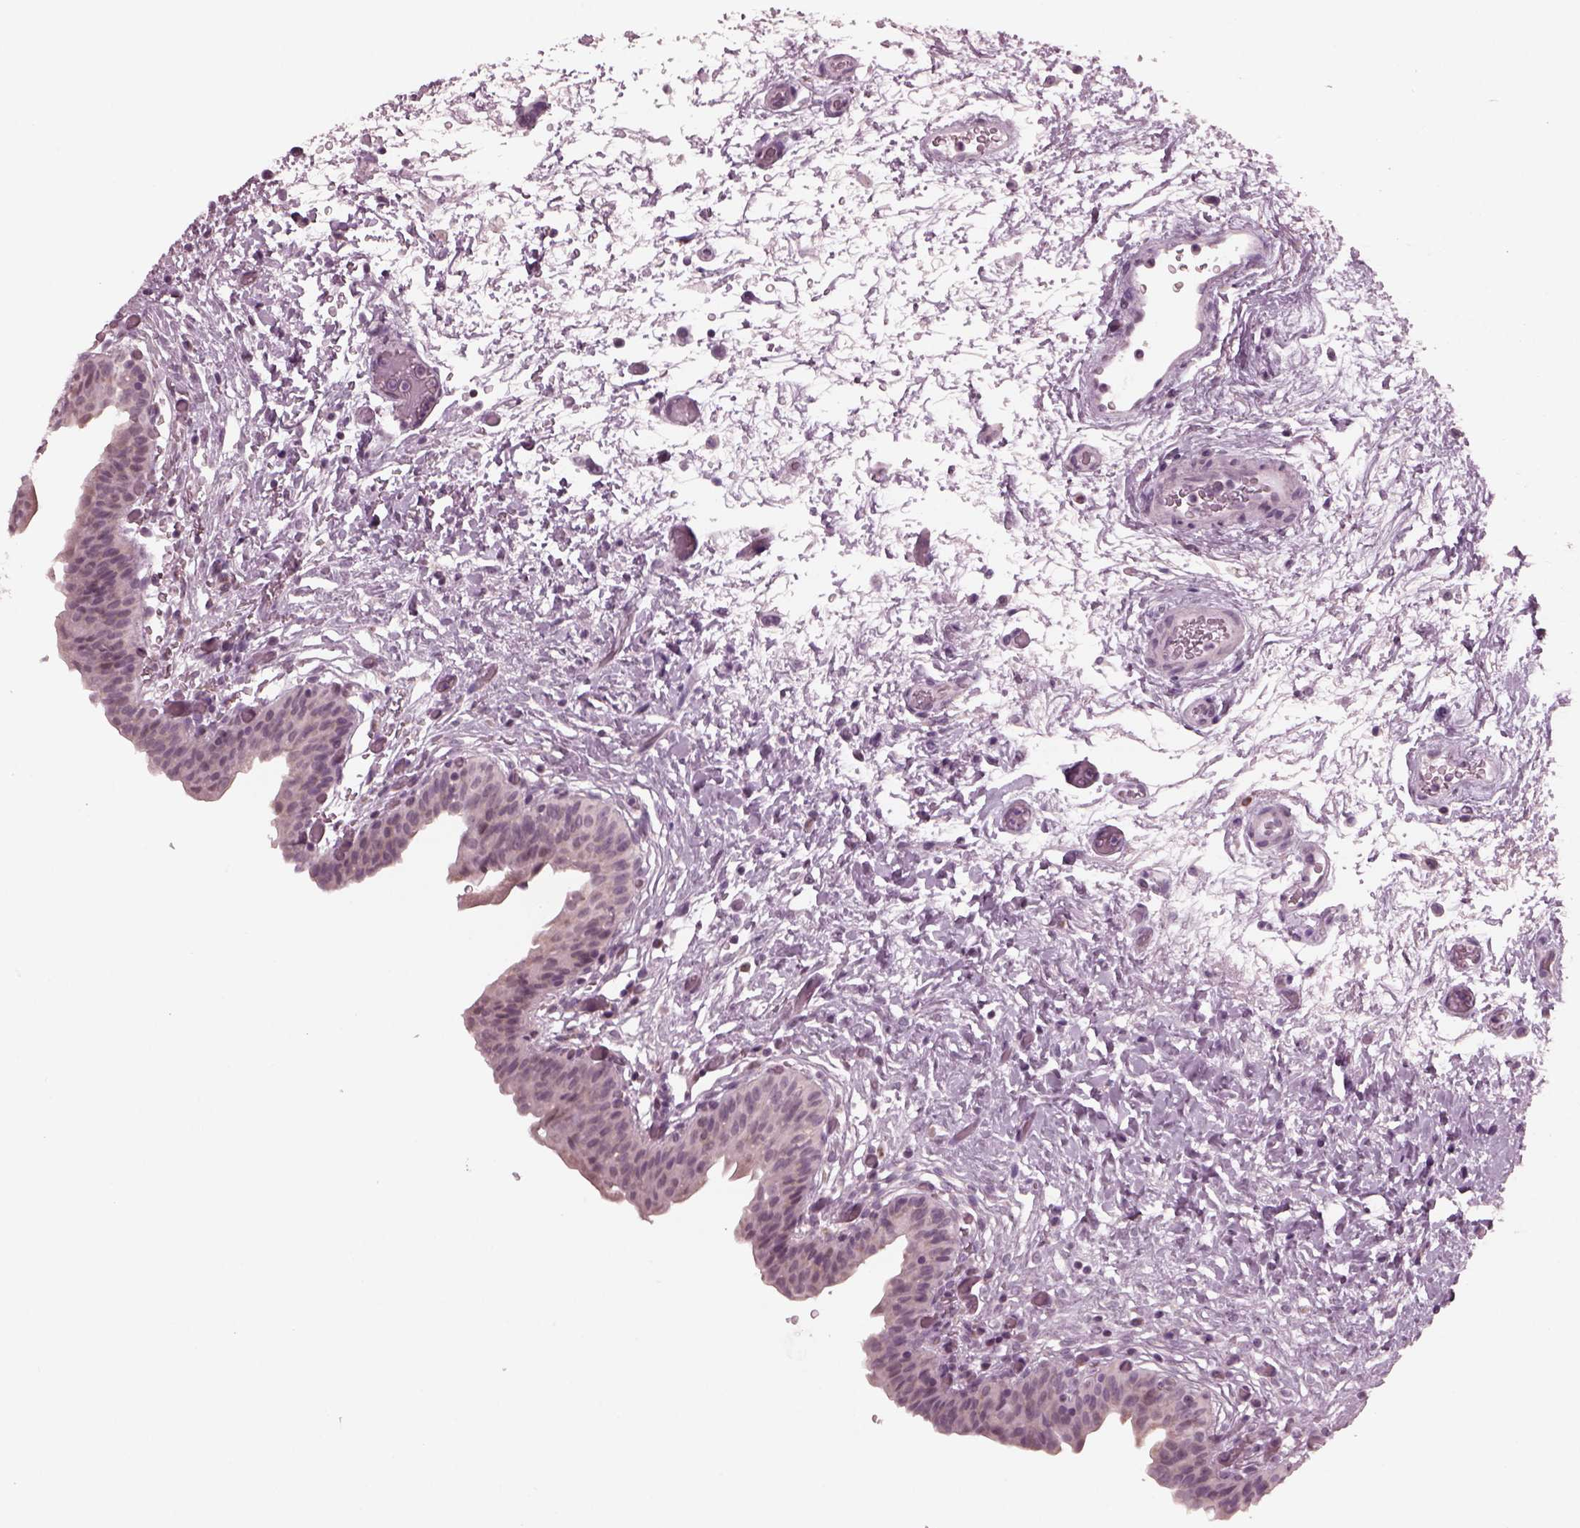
{"staining": {"intensity": "negative", "quantity": "none", "location": "none"}, "tissue": "urinary bladder", "cell_type": "Urothelial cells", "image_type": "normal", "snomed": [{"axis": "morphology", "description": "Normal tissue, NOS"}, {"axis": "topography", "description": "Urinary bladder"}], "caption": "DAB immunohistochemical staining of unremarkable urinary bladder exhibits no significant expression in urothelial cells.", "gene": "CELSR3", "patient": {"sex": "male", "age": 69}}